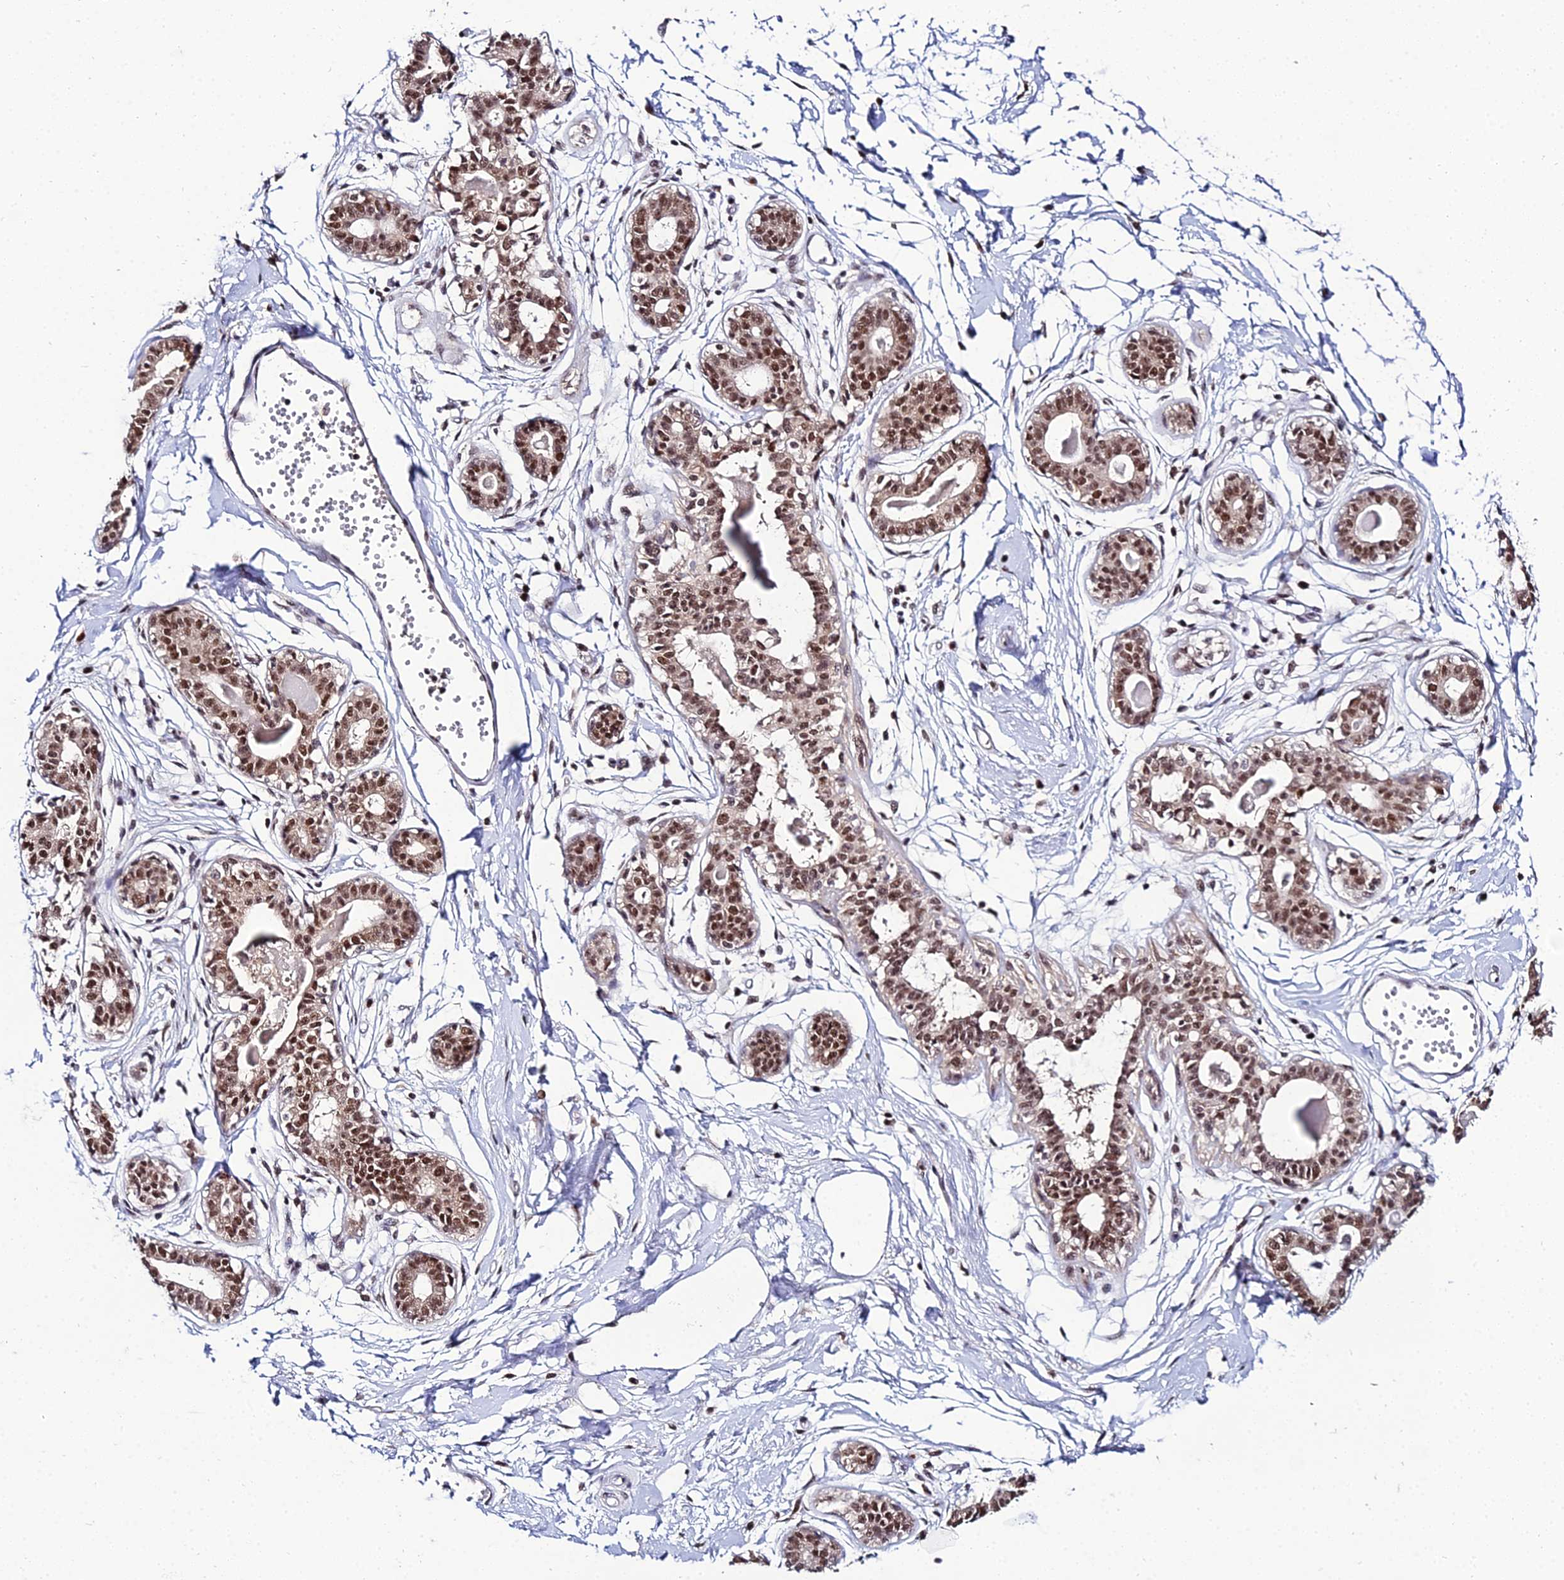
{"staining": {"intensity": "negative", "quantity": "none", "location": "none"}, "tissue": "breast", "cell_type": "Adipocytes", "image_type": "normal", "snomed": [{"axis": "morphology", "description": "Normal tissue, NOS"}, {"axis": "topography", "description": "Breast"}], "caption": "Immunohistochemistry of normal breast reveals no staining in adipocytes.", "gene": "EXOSC3", "patient": {"sex": "female", "age": 45}}